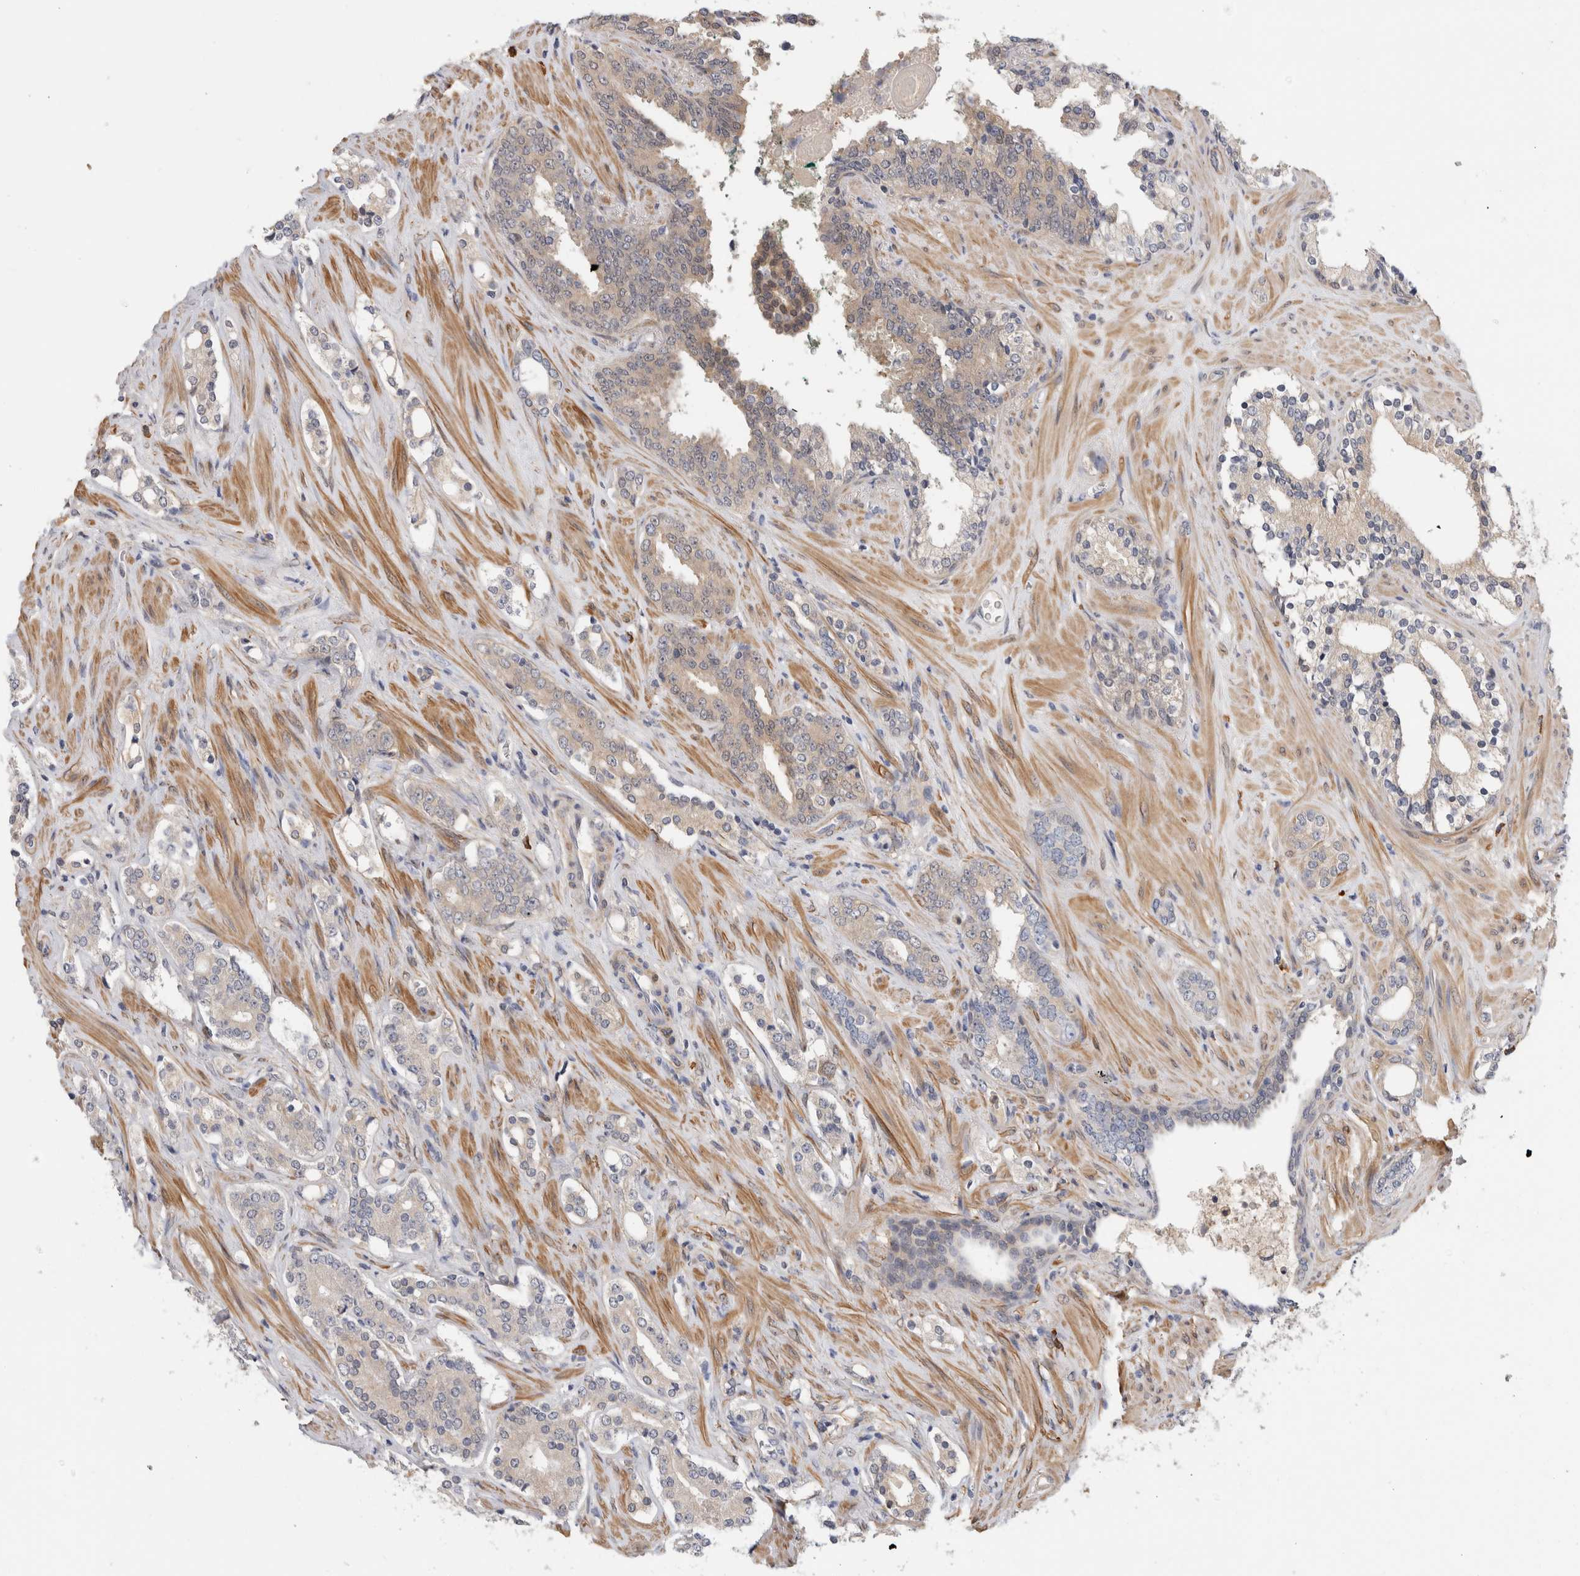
{"staining": {"intensity": "negative", "quantity": "none", "location": "none"}, "tissue": "prostate cancer", "cell_type": "Tumor cells", "image_type": "cancer", "snomed": [{"axis": "morphology", "description": "Adenocarcinoma, High grade"}, {"axis": "topography", "description": "Prostate"}], "caption": "Immunohistochemical staining of human prostate adenocarcinoma (high-grade) displays no significant expression in tumor cells.", "gene": "PGM1", "patient": {"sex": "male", "age": 71}}